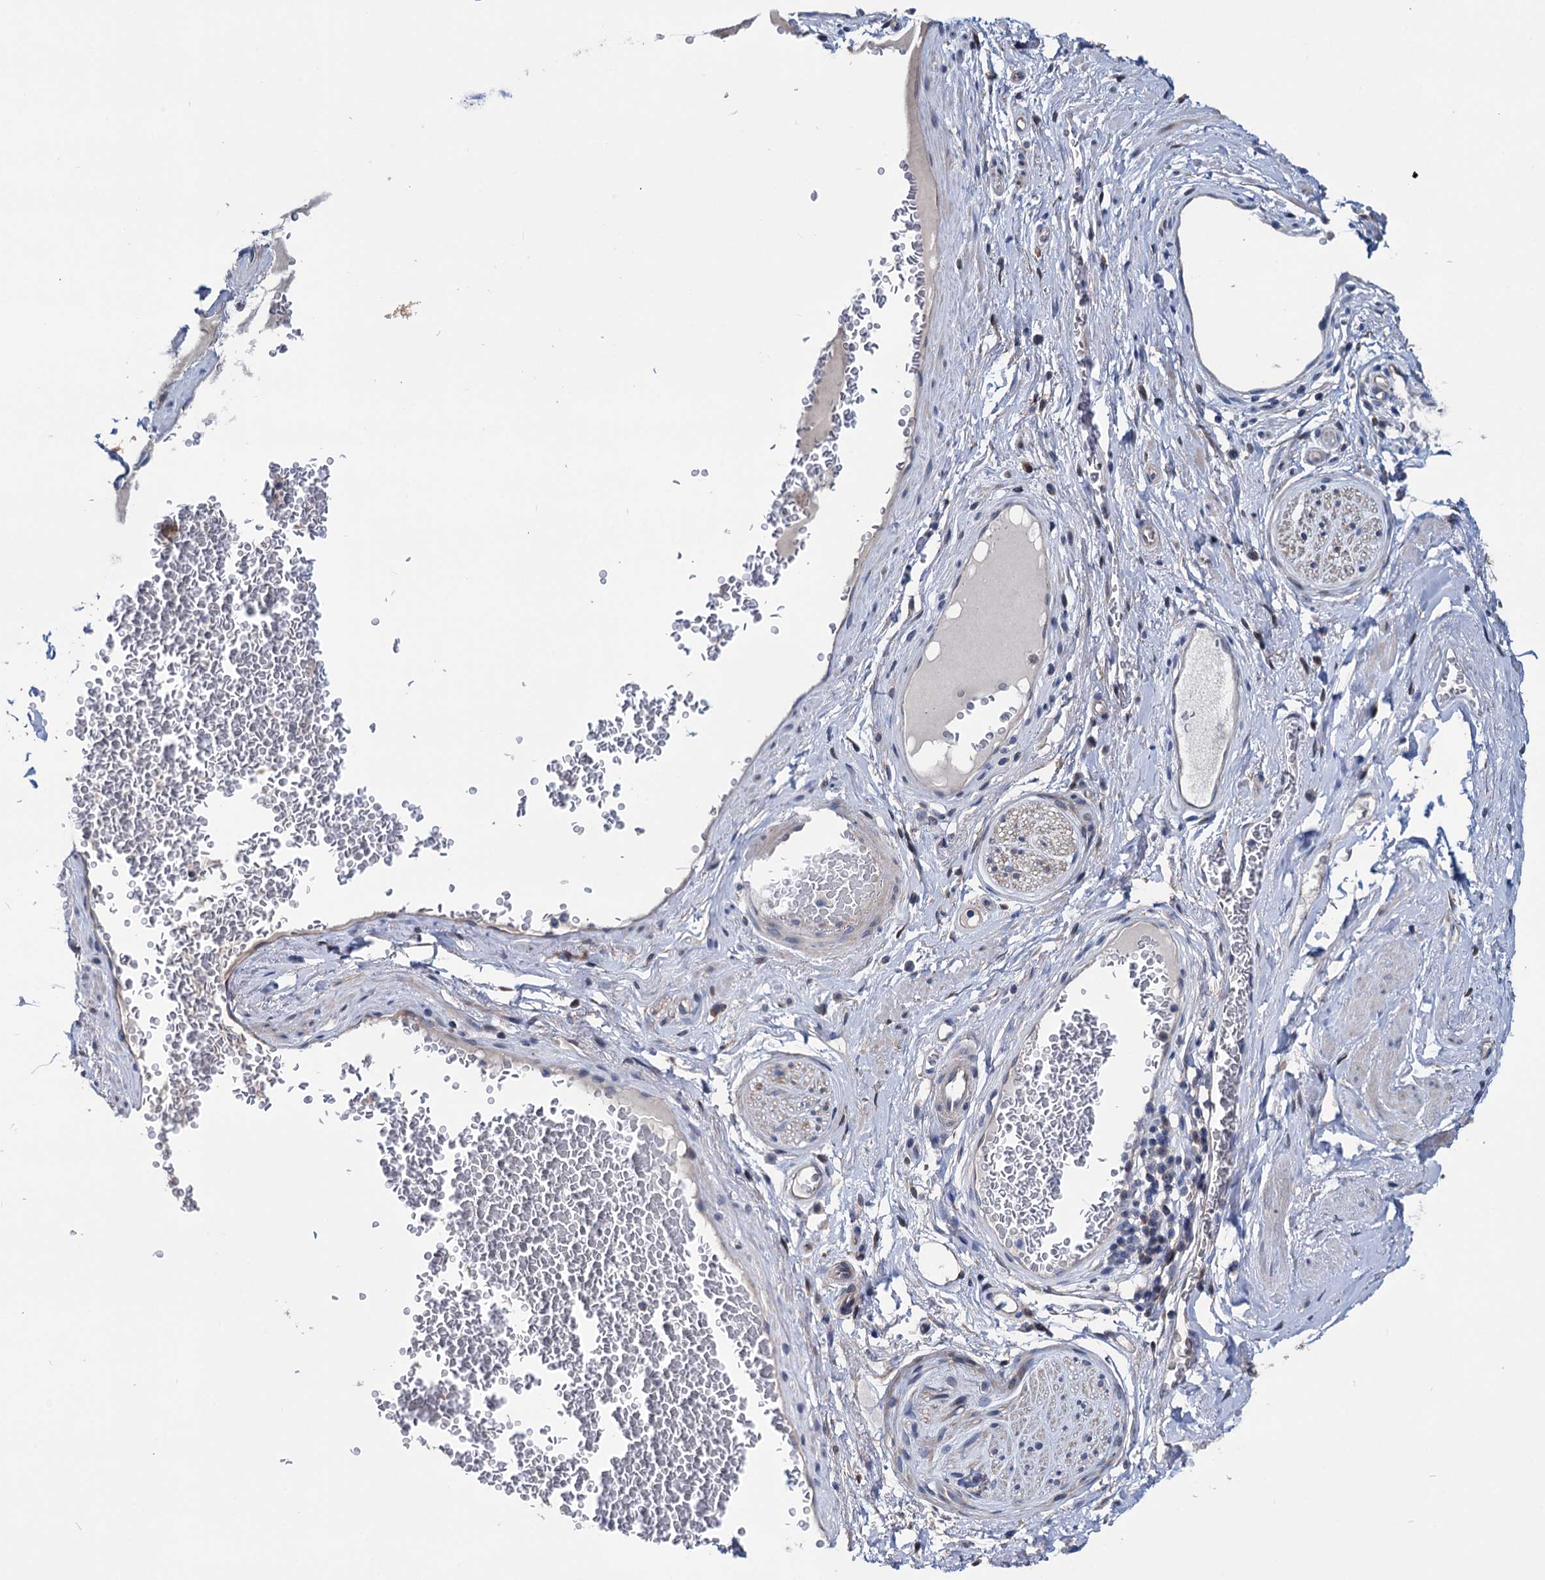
{"staining": {"intensity": "negative", "quantity": "none", "location": "none"}, "tissue": "adipose tissue", "cell_type": "Adipocytes", "image_type": "normal", "snomed": [{"axis": "morphology", "description": "Normal tissue, NOS"}, {"axis": "morphology", "description": "Adenocarcinoma, NOS"}, {"axis": "topography", "description": "Rectum"}, {"axis": "topography", "description": "Vagina"}, {"axis": "topography", "description": "Peripheral nerve tissue"}], "caption": "Immunohistochemistry micrograph of normal adipose tissue: adipose tissue stained with DAB shows no significant protein positivity in adipocytes. Brightfield microscopy of immunohistochemistry (IHC) stained with DAB (3,3'-diaminobenzidine) (brown) and hematoxylin (blue), captured at high magnification.", "gene": "EYA4", "patient": {"sex": "female", "age": 71}}